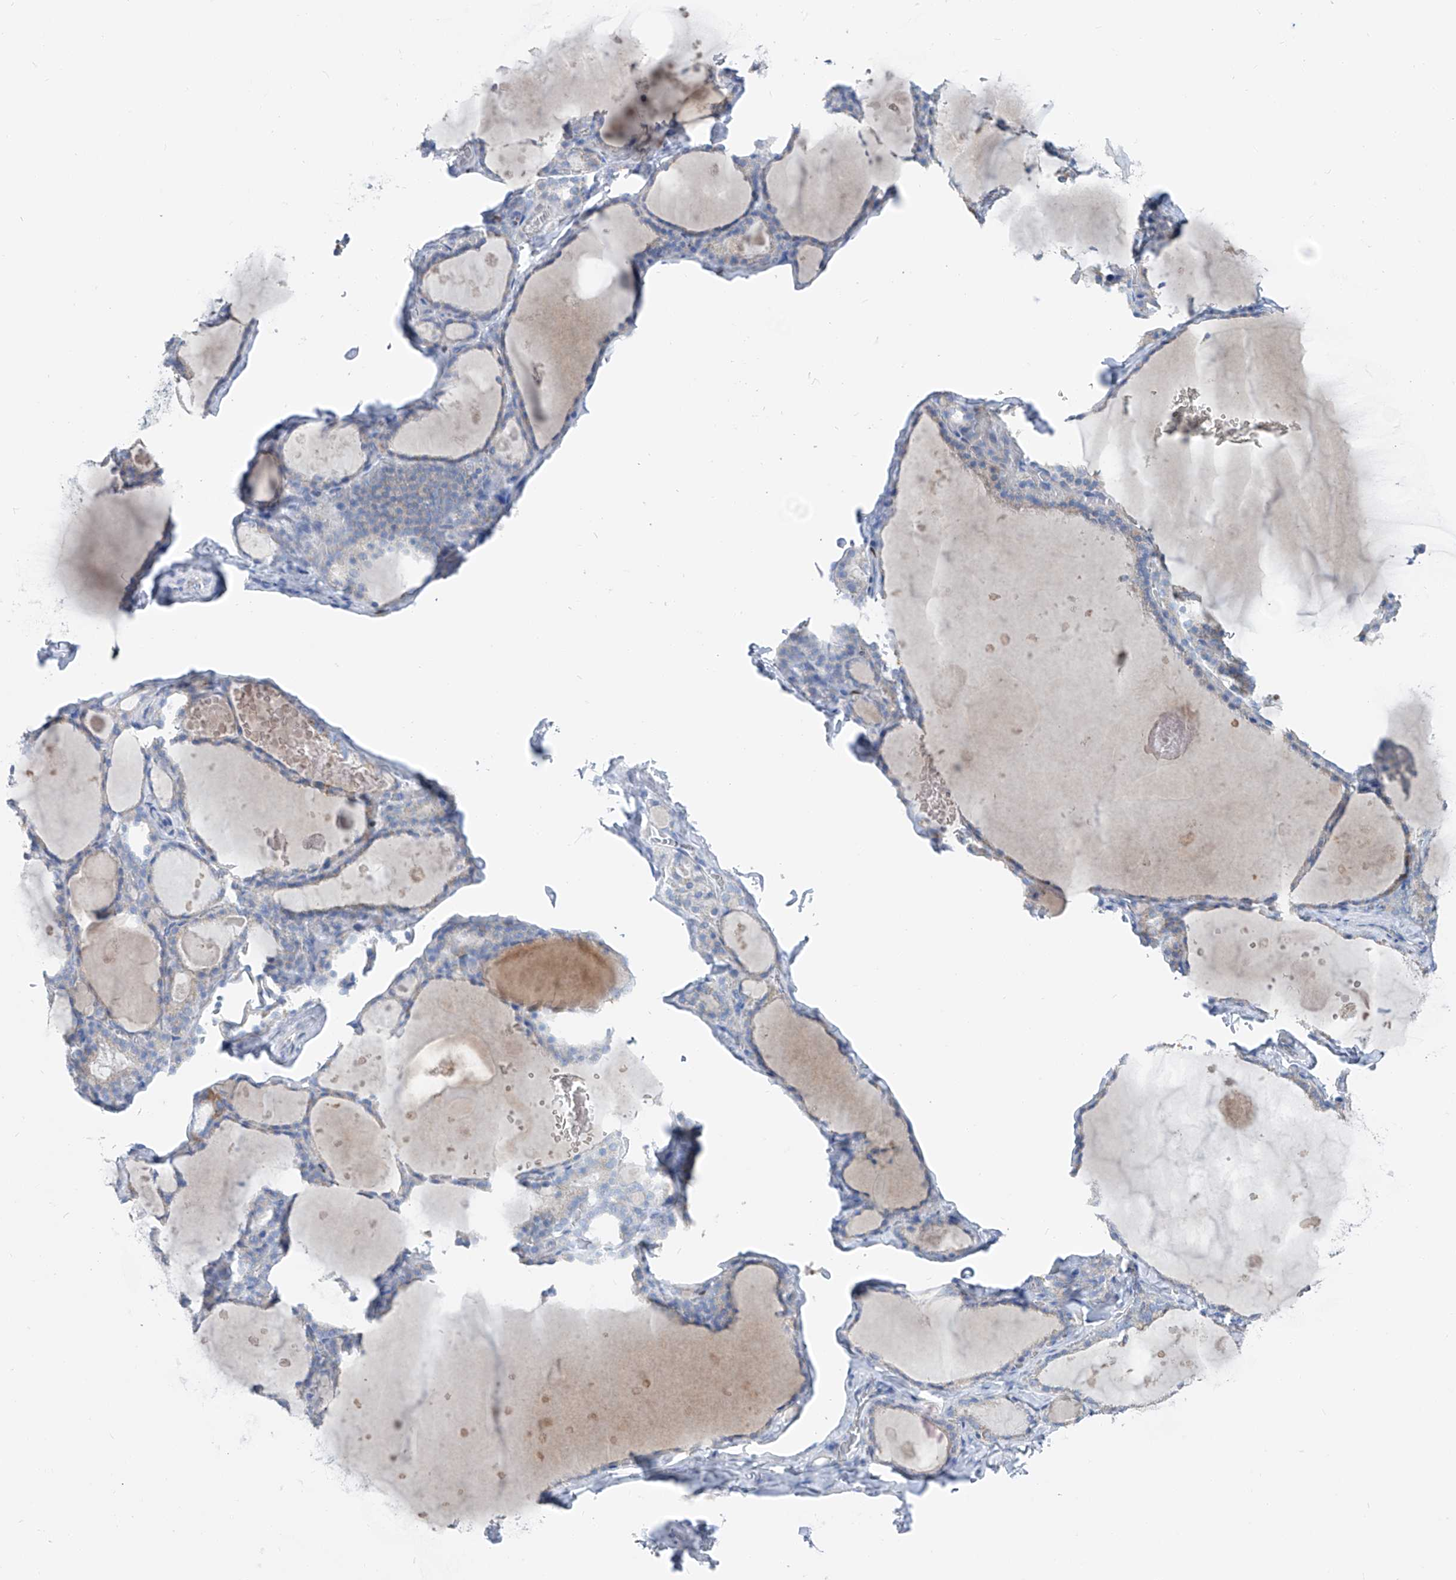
{"staining": {"intensity": "negative", "quantity": "none", "location": "none"}, "tissue": "thyroid gland", "cell_type": "Glandular cells", "image_type": "normal", "snomed": [{"axis": "morphology", "description": "Normal tissue, NOS"}, {"axis": "topography", "description": "Thyroid gland"}], "caption": "An IHC photomicrograph of benign thyroid gland is shown. There is no staining in glandular cells of thyroid gland.", "gene": "FRS3", "patient": {"sex": "male", "age": 56}}